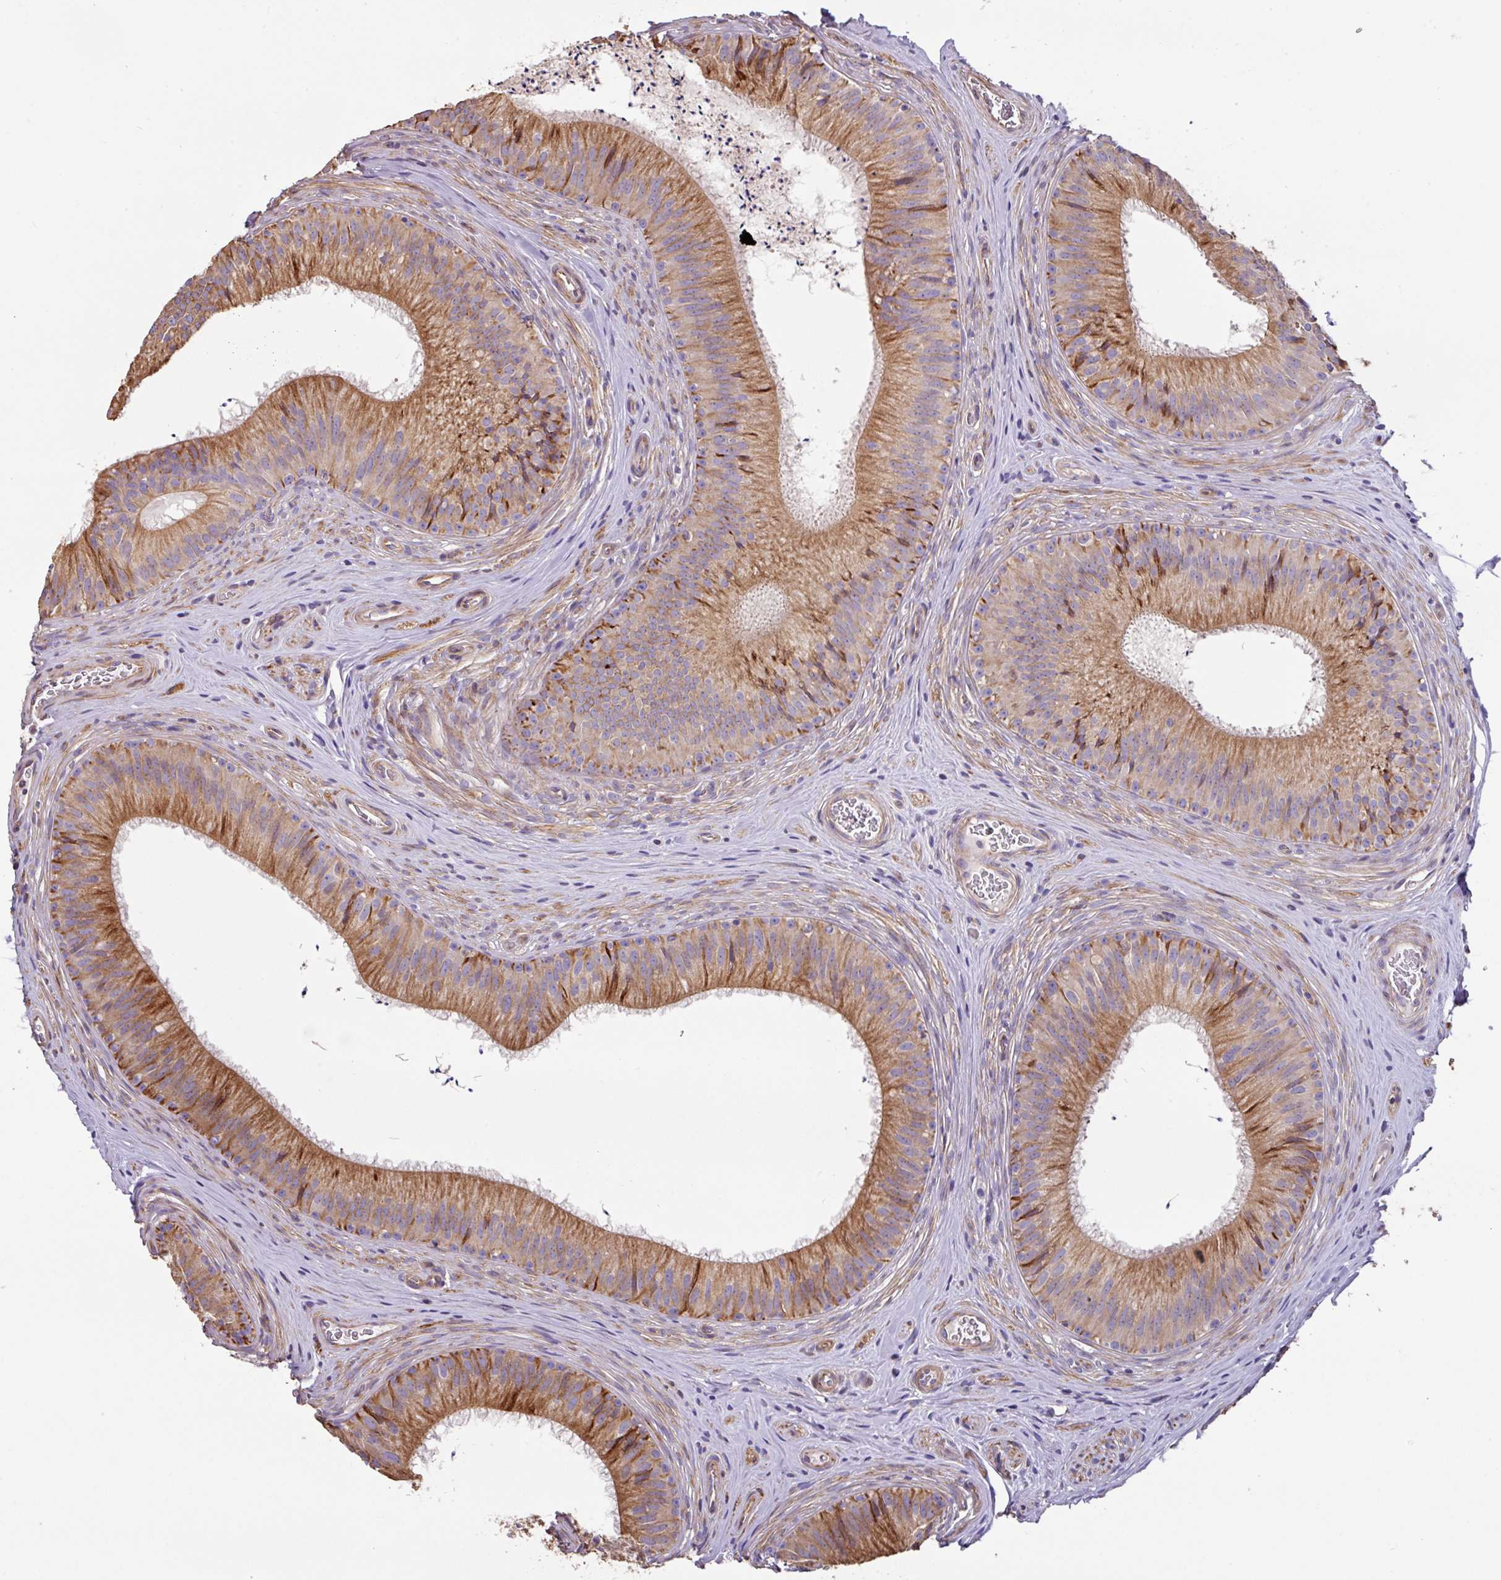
{"staining": {"intensity": "moderate", "quantity": ">75%", "location": "cytoplasmic/membranous"}, "tissue": "epididymis", "cell_type": "Glandular cells", "image_type": "normal", "snomed": [{"axis": "morphology", "description": "Normal tissue, NOS"}, {"axis": "topography", "description": "Epididymis"}], "caption": "A histopathology image showing moderate cytoplasmic/membranous staining in approximately >75% of glandular cells in unremarkable epididymis, as visualized by brown immunohistochemical staining.", "gene": "MRRF", "patient": {"sex": "male", "age": 24}}